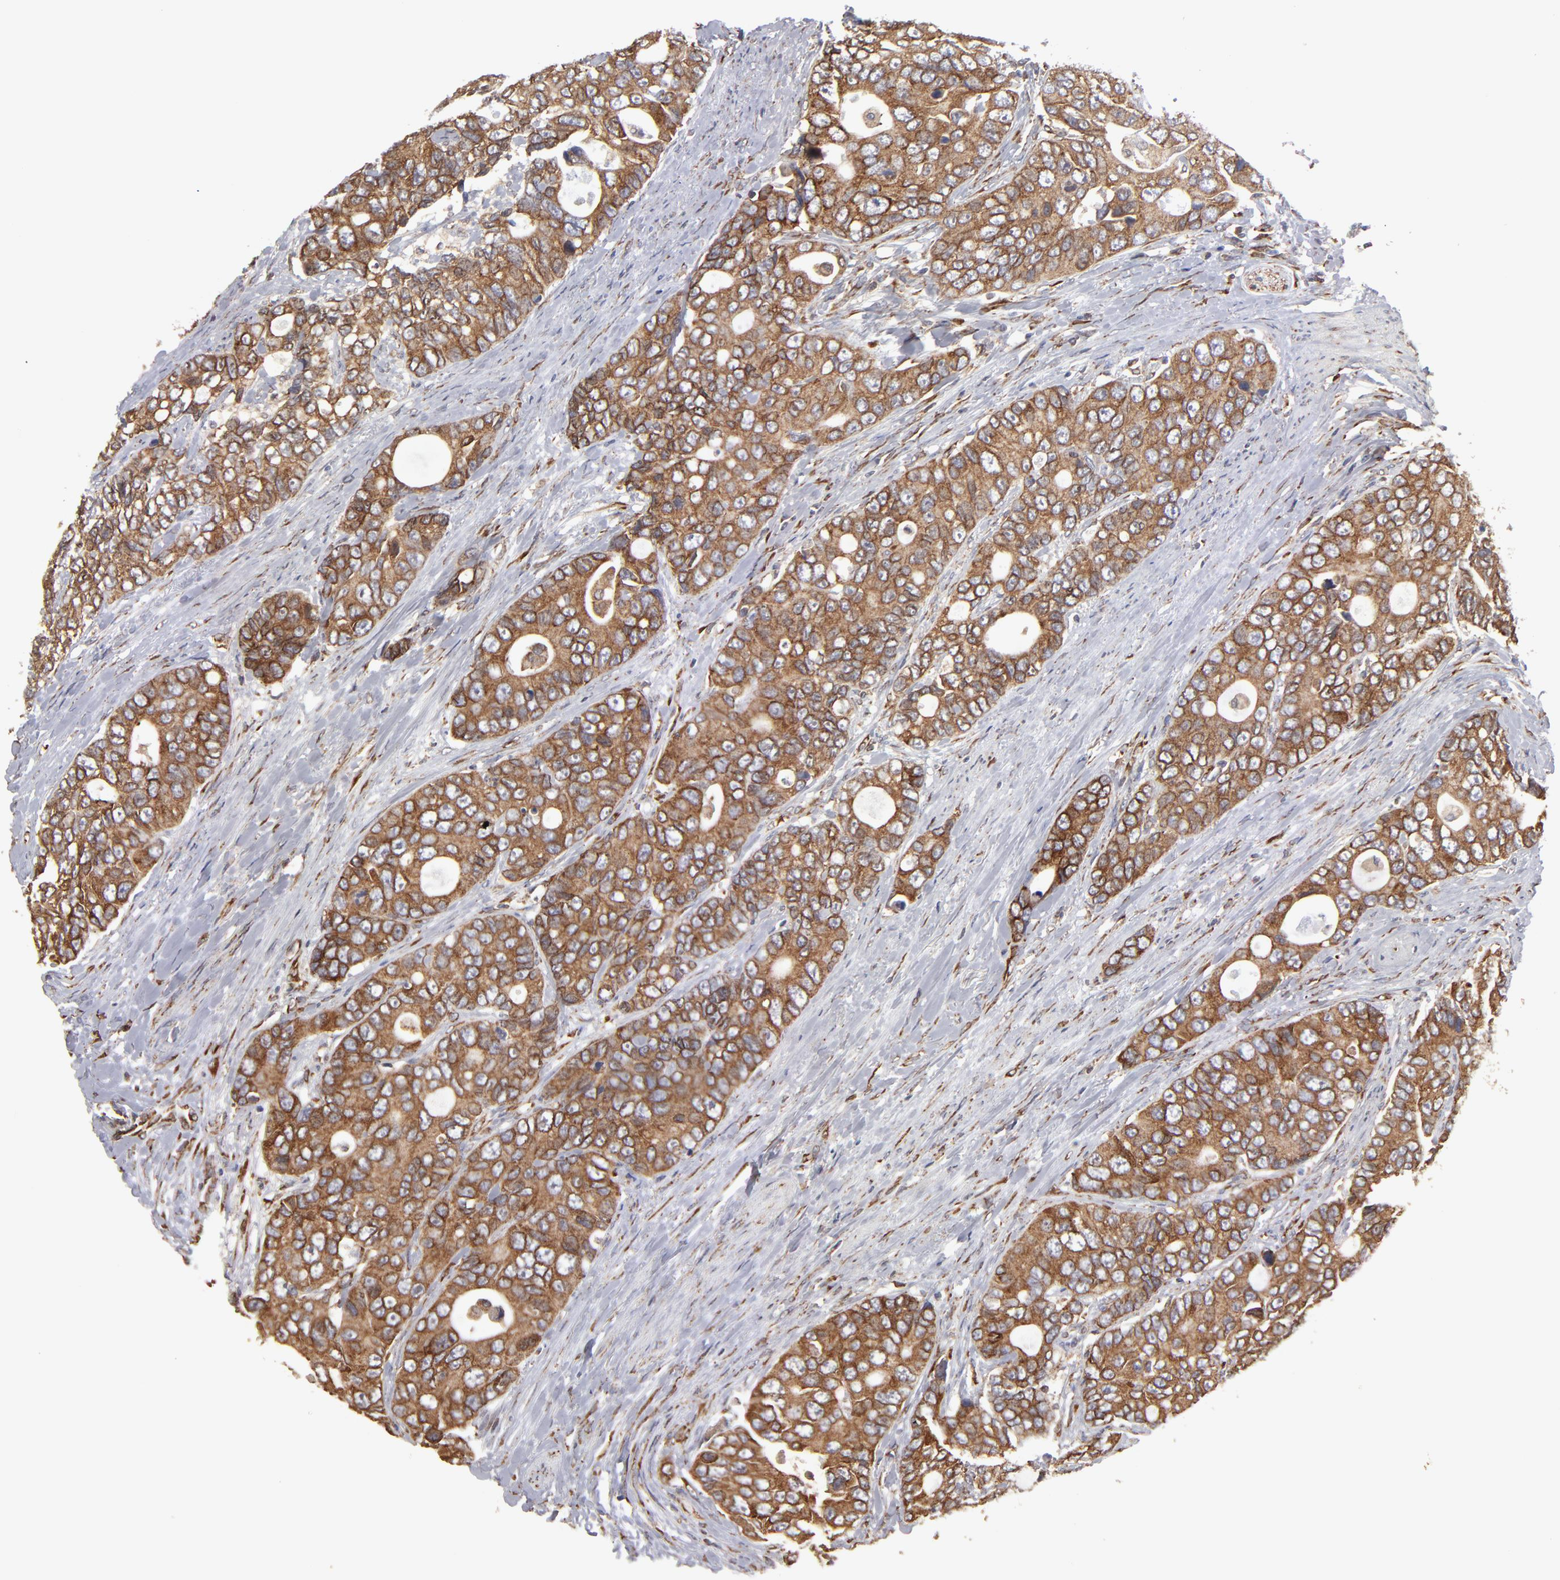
{"staining": {"intensity": "strong", "quantity": ">75%", "location": "cytoplasmic/membranous"}, "tissue": "colorectal cancer", "cell_type": "Tumor cells", "image_type": "cancer", "snomed": [{"axis": "morphology", "description": "Adenocarcinoma, NOS"}, {"axis": "topography", "description": "Rectum"}], "caption": "The immunohistochemical stain labels strong cytoplasmic/membranous expression in tumor cells of adenocarcinoma (colorectal) tissue.", "gene": "KTN1", "patient": {"sex": "female", "age": 67}}